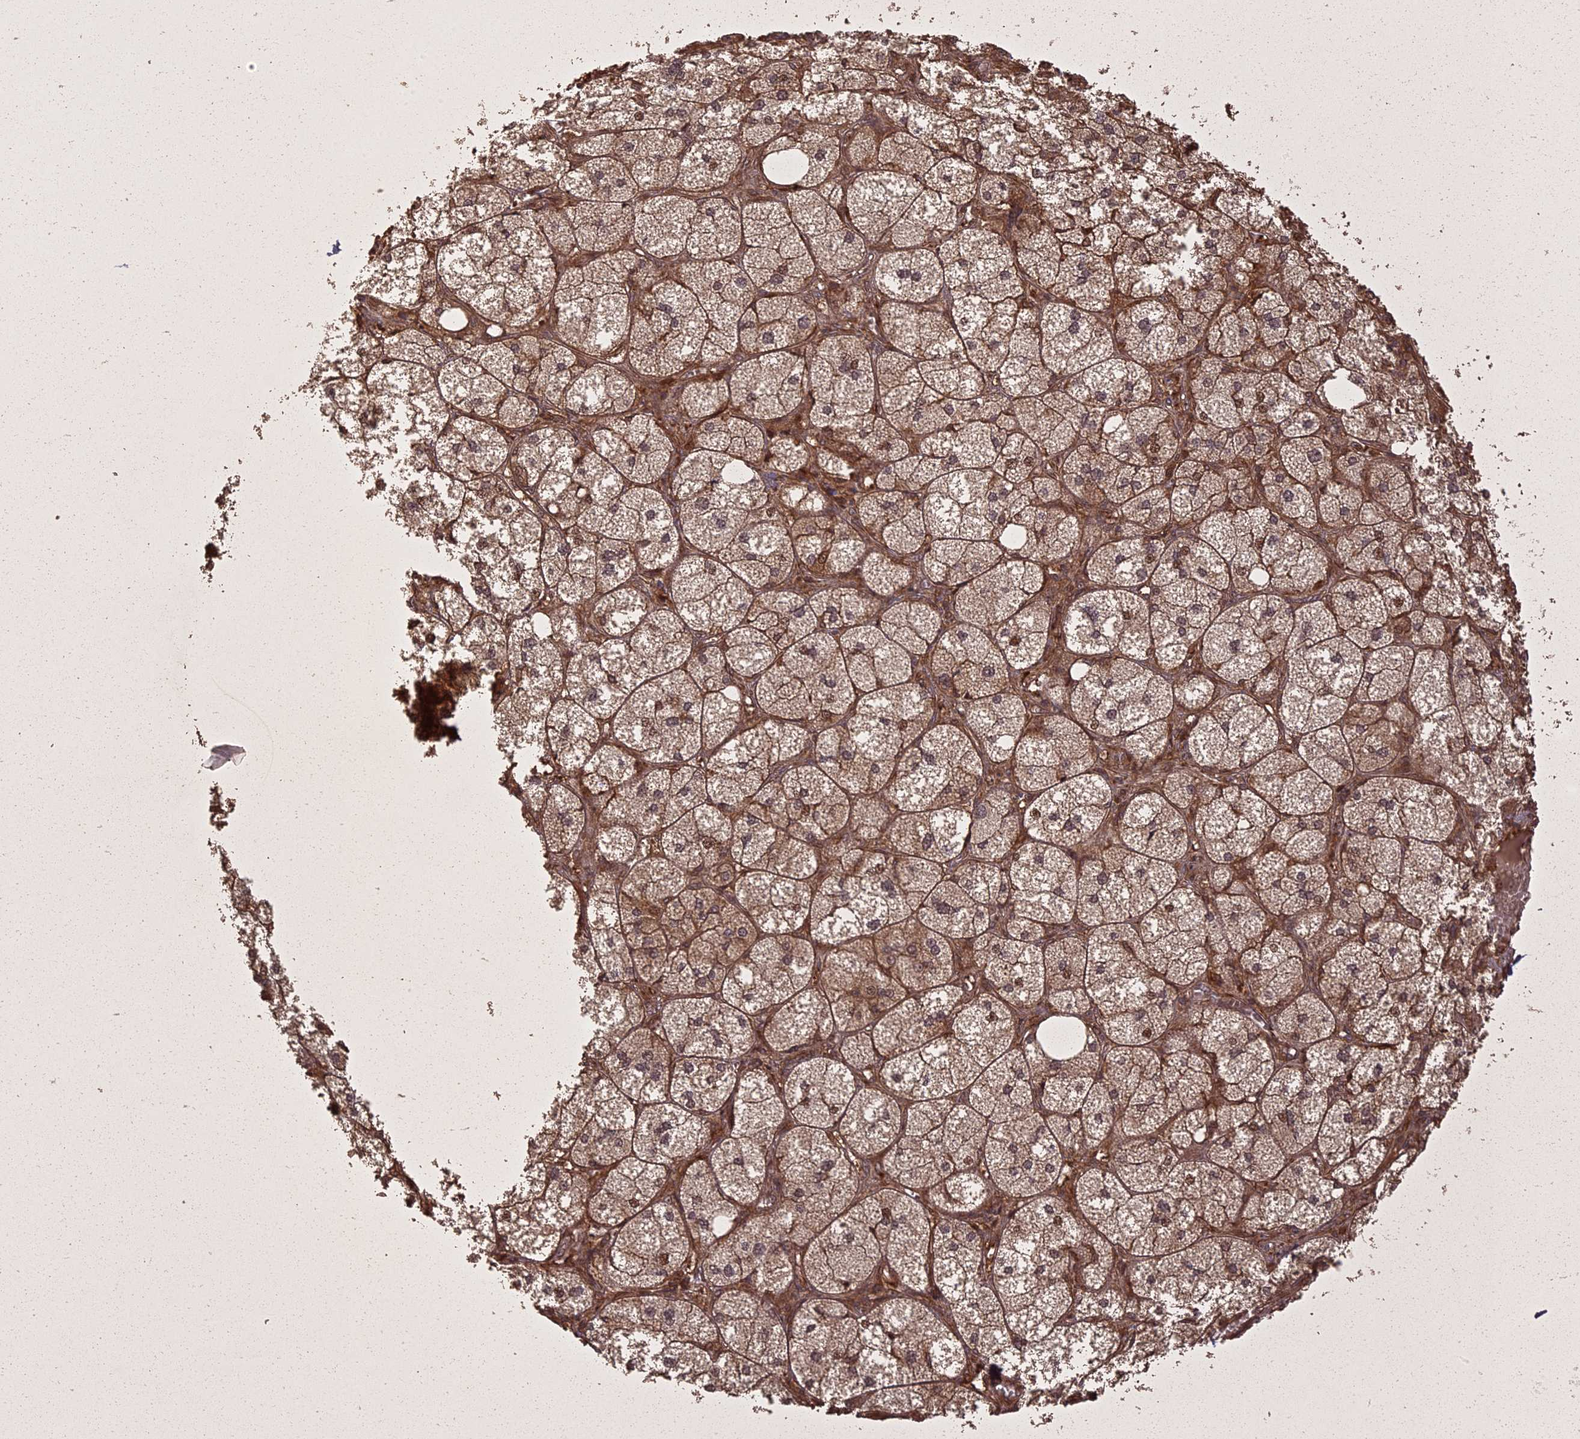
{"staining": {"intensity": "strong", "quantity": "25%-75%", "location": "cytoplasmic/membranous,nuclear"}, "tissue": "adrenal gland", "cell_type": "Glandular cells", "image_type": "normal", "snomed": [{"axis": "morphology", "description": "Normal tissue, NOS"}, {"axis": "topography", "description": "Adrenal gland"}], "caption": "Immunohistochemical staining of benign human adrenal gland exhibits strong cytoplasmic/membranous,nuclear protein expression in about 25%-75% of glandular cells. The staining was performed using DAB (3,3'-diaminobenzidine), with brown indicating positive protein expression. Nuclei are stained blue with hematoxylin.", "gene": "LIN37", "patient": {"sex": "female", "age": 61}}